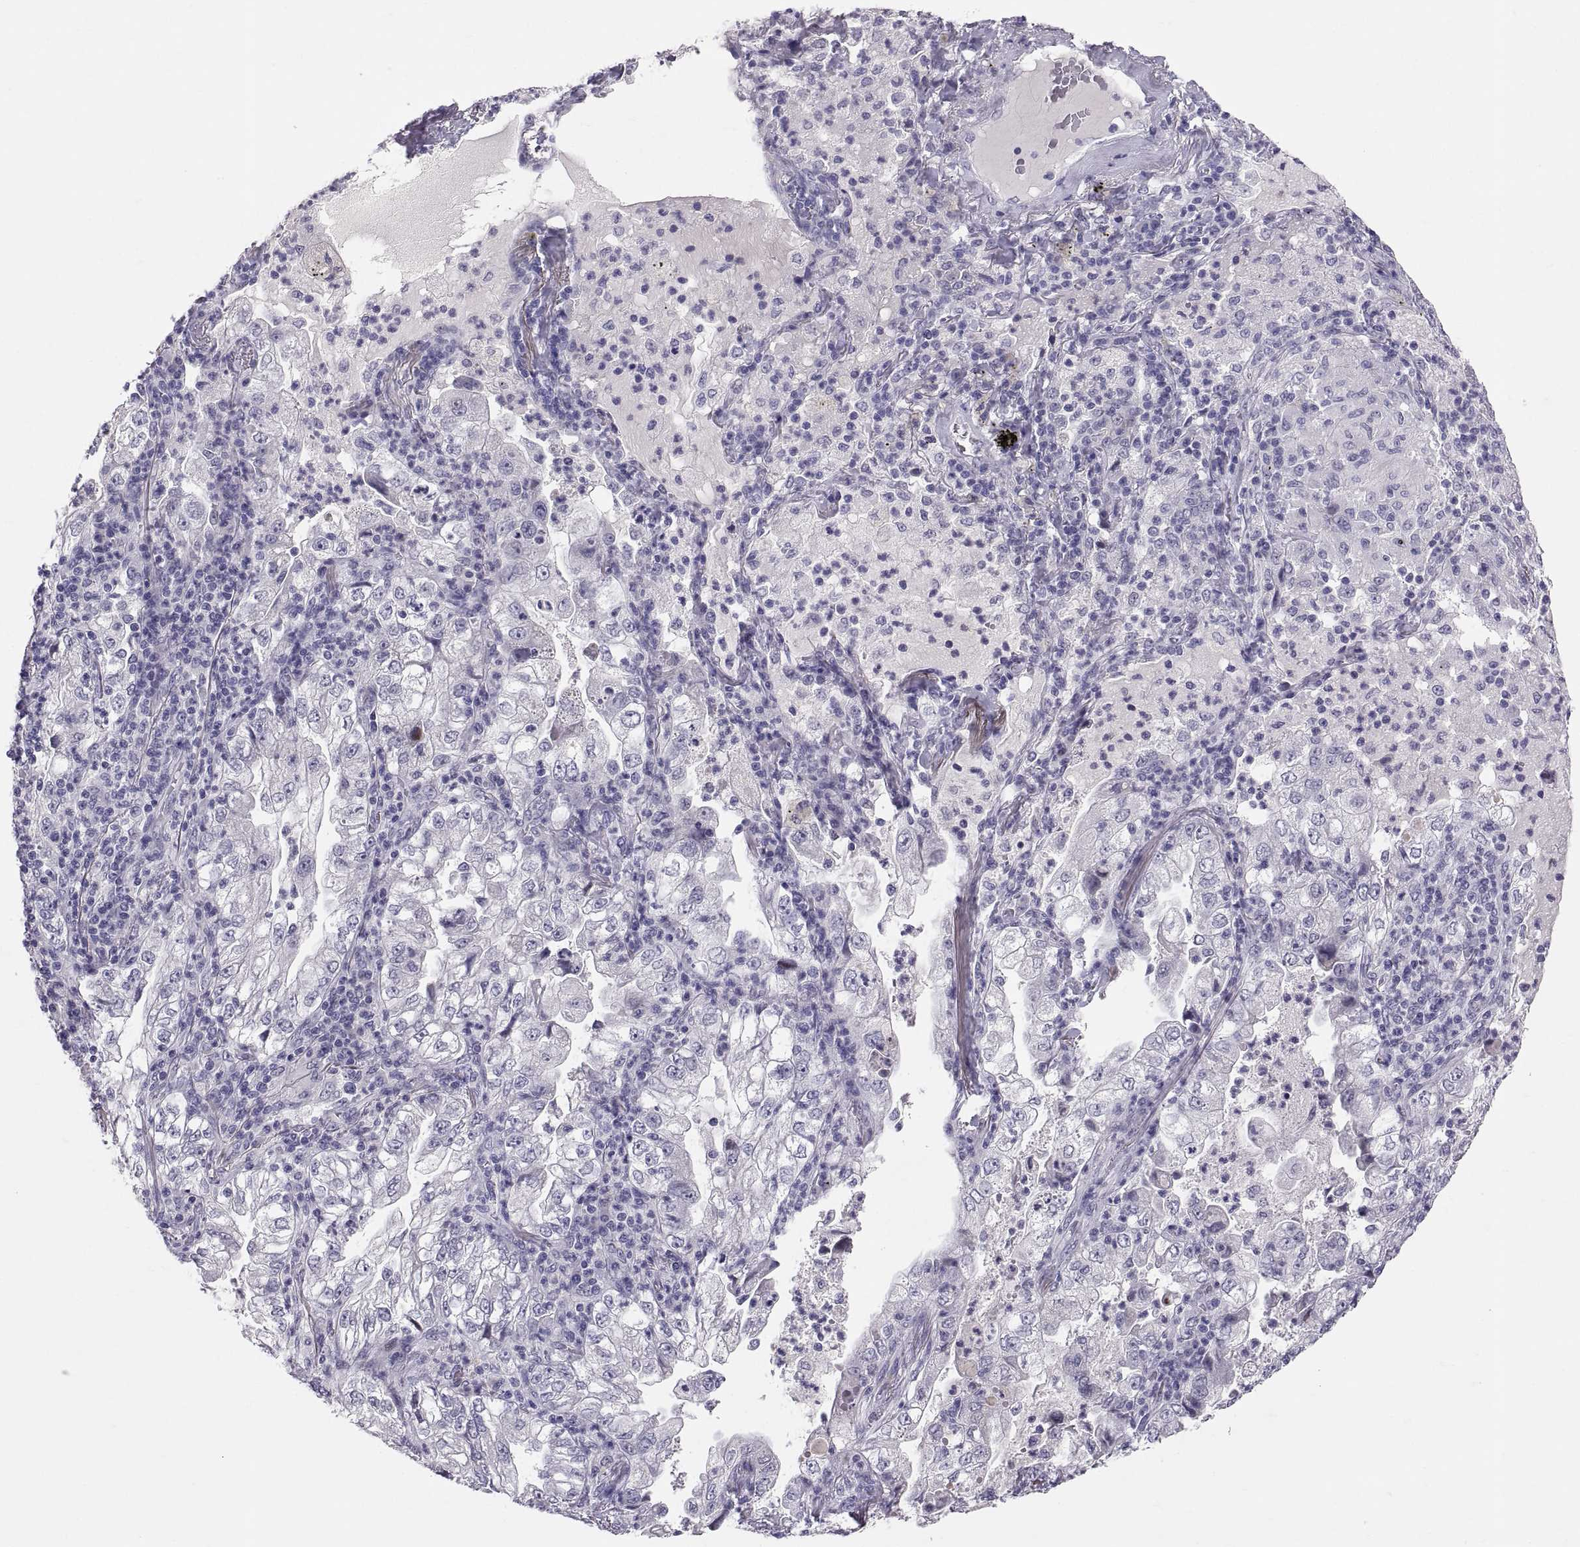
{"staining": {"intensity": "negative", "quantity": "none", "location": "none"}, "tissue": "lung cancer", "cell_type": "Tumor cells", "image_type": "cancer", "snomed": [{"axis": "morphology", "description": "Adenocarcinoma, NOS"}, {"axis": "topography", "description": "Lung"}], "caption": "Immunohistochemistry (IHC) image of human adenocarcinoma (lung) stained for a protein (brown), which displays no positivity in tumor cells. The staining was performed using DAB (3,3'-diaminobenzidine) to visualize the protein expression in brown, while the nuclei were stained in blue with hematoxylin (Magnification: 20x).", "gene": "PTN", "patient": {"sex": "female", "age": 73}}